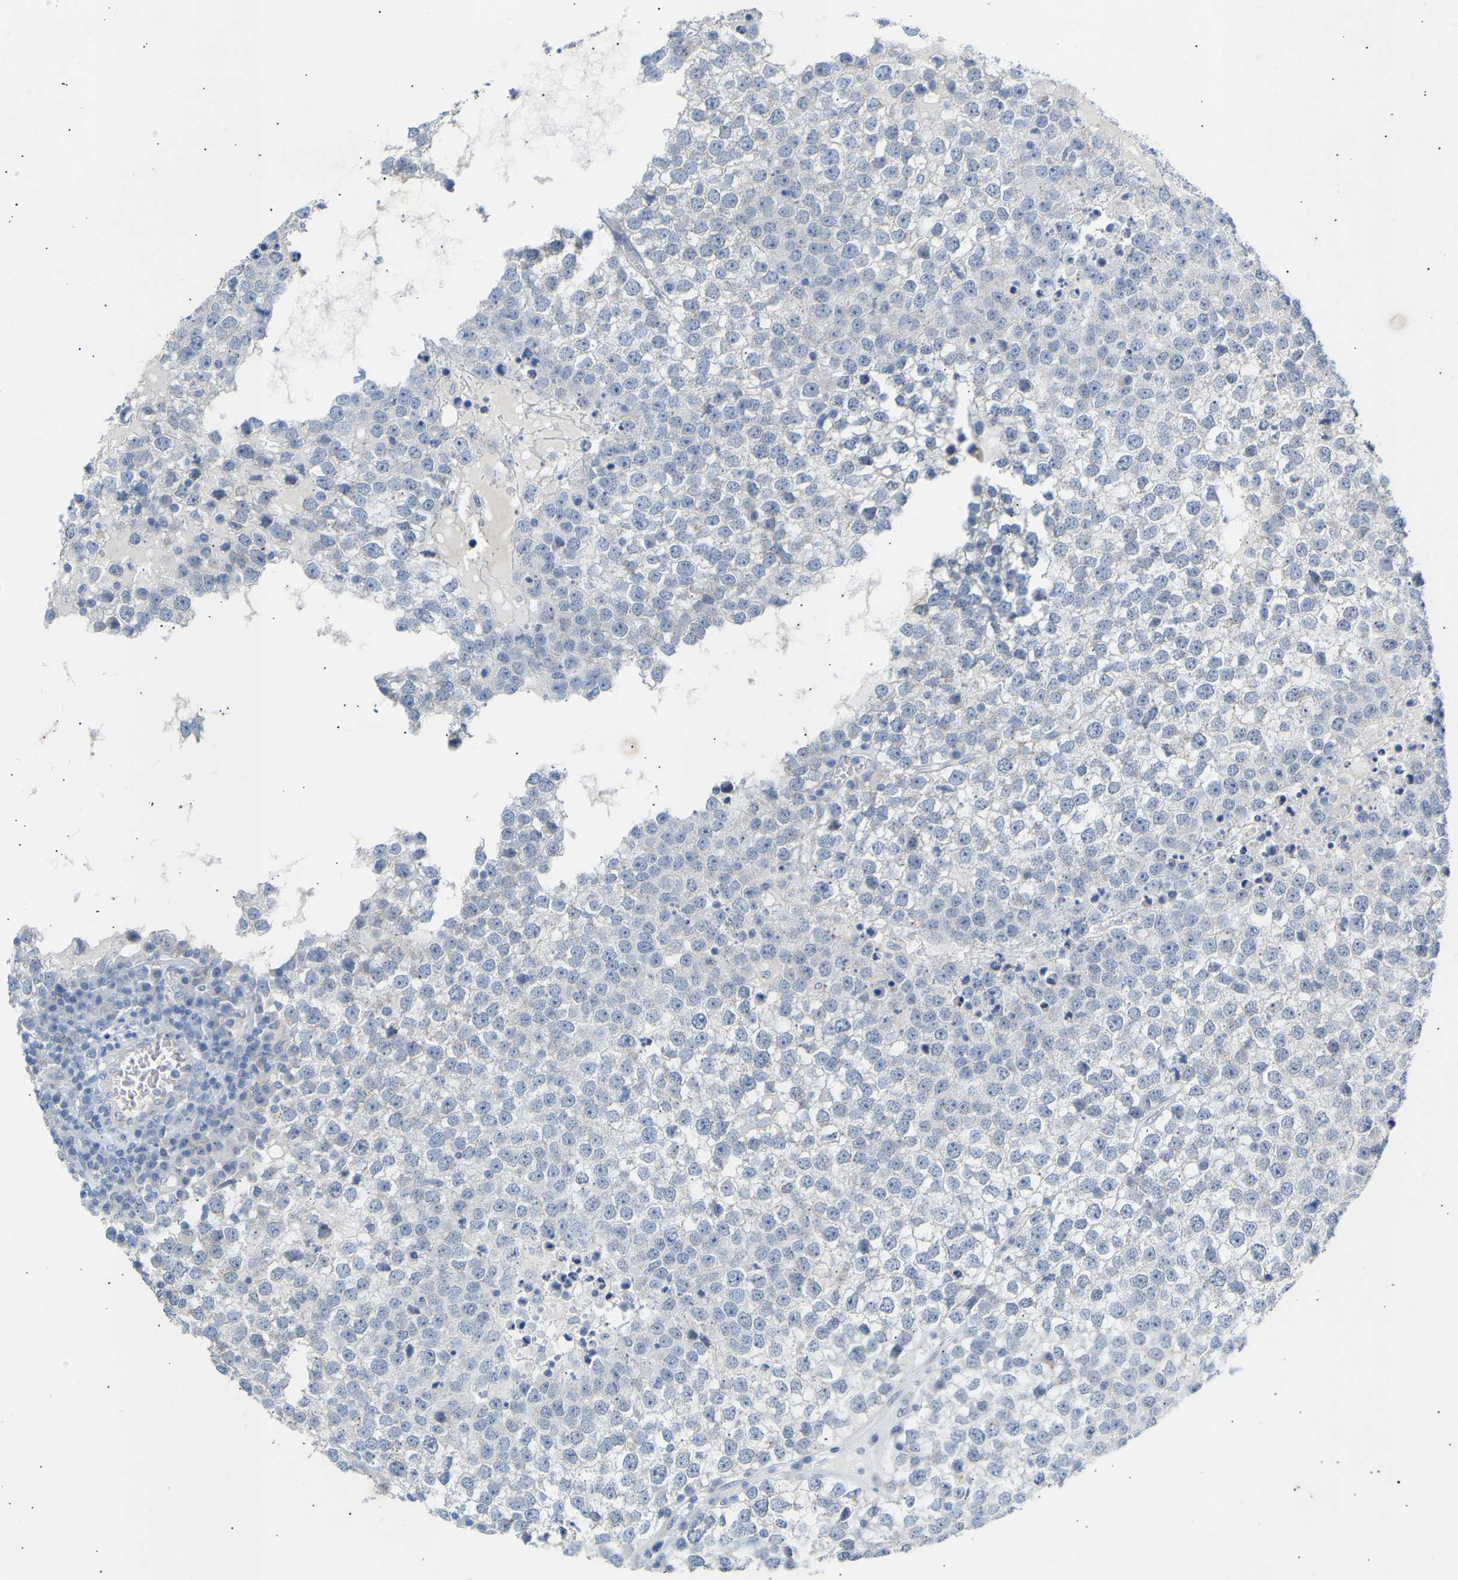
{"staining": {"intensity": "negative", "quantity": "none", "location": "none"}, "tissue": "testis cancer", "cell_type": "Tumor cells", "image_type": "cancer", "snomed": [{"axis": "morphology", "description": "Seminoma, NOS"}, {"axis": "topography", "description": "Testis"}], "caption": "Immunohistochemistry micrograph of neoplastic tissue: human testis cancer (seminoma) stained with DAB (3,3'-diaminobenzidine) shows no significant protein expression in tumor cells.", "gene": "PEX1", "patient": {"sex": "male", "age": 65}}